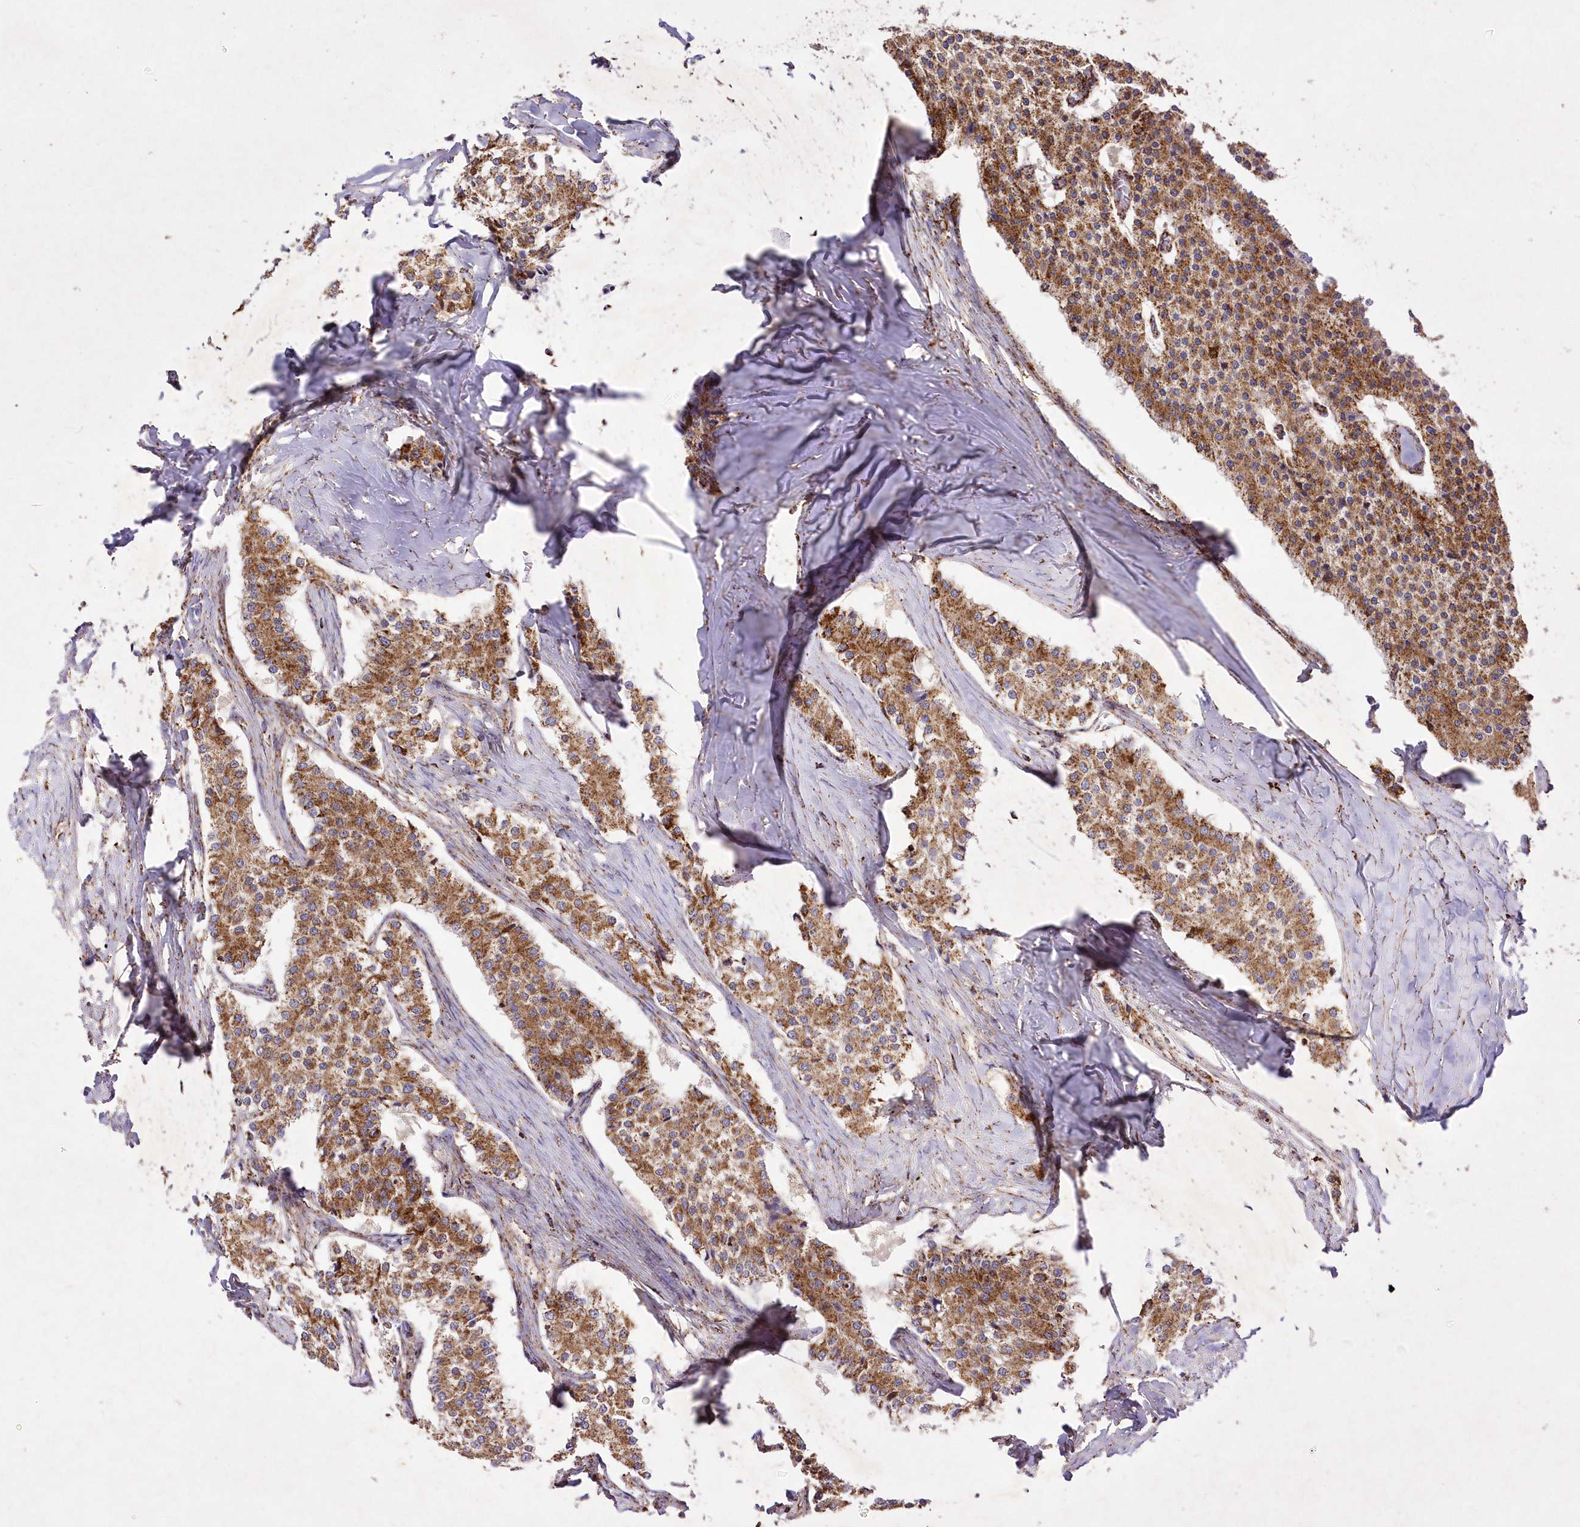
{"staining": {"intensity": "moderate", "quantity": ">75%", "location": "cytoplasmic/membranous"}, "tissue": "carcinoid", "cell_type": "Tumor cells", "image_type": "cancer", "snomed": [{"axis": "morphology", "description": "Carcinoid, malignant, NOS"}, {"axis": "topography", "description": "Colon"}], "caption": "Protein expression analysis of carcinoid (malignant) exhibits moderate cytoplasmic/membranous positivity in approximately >75% of tumor cells.", "gene": "ASNSD1", "patient": {"sex": "female", "age": 52}}